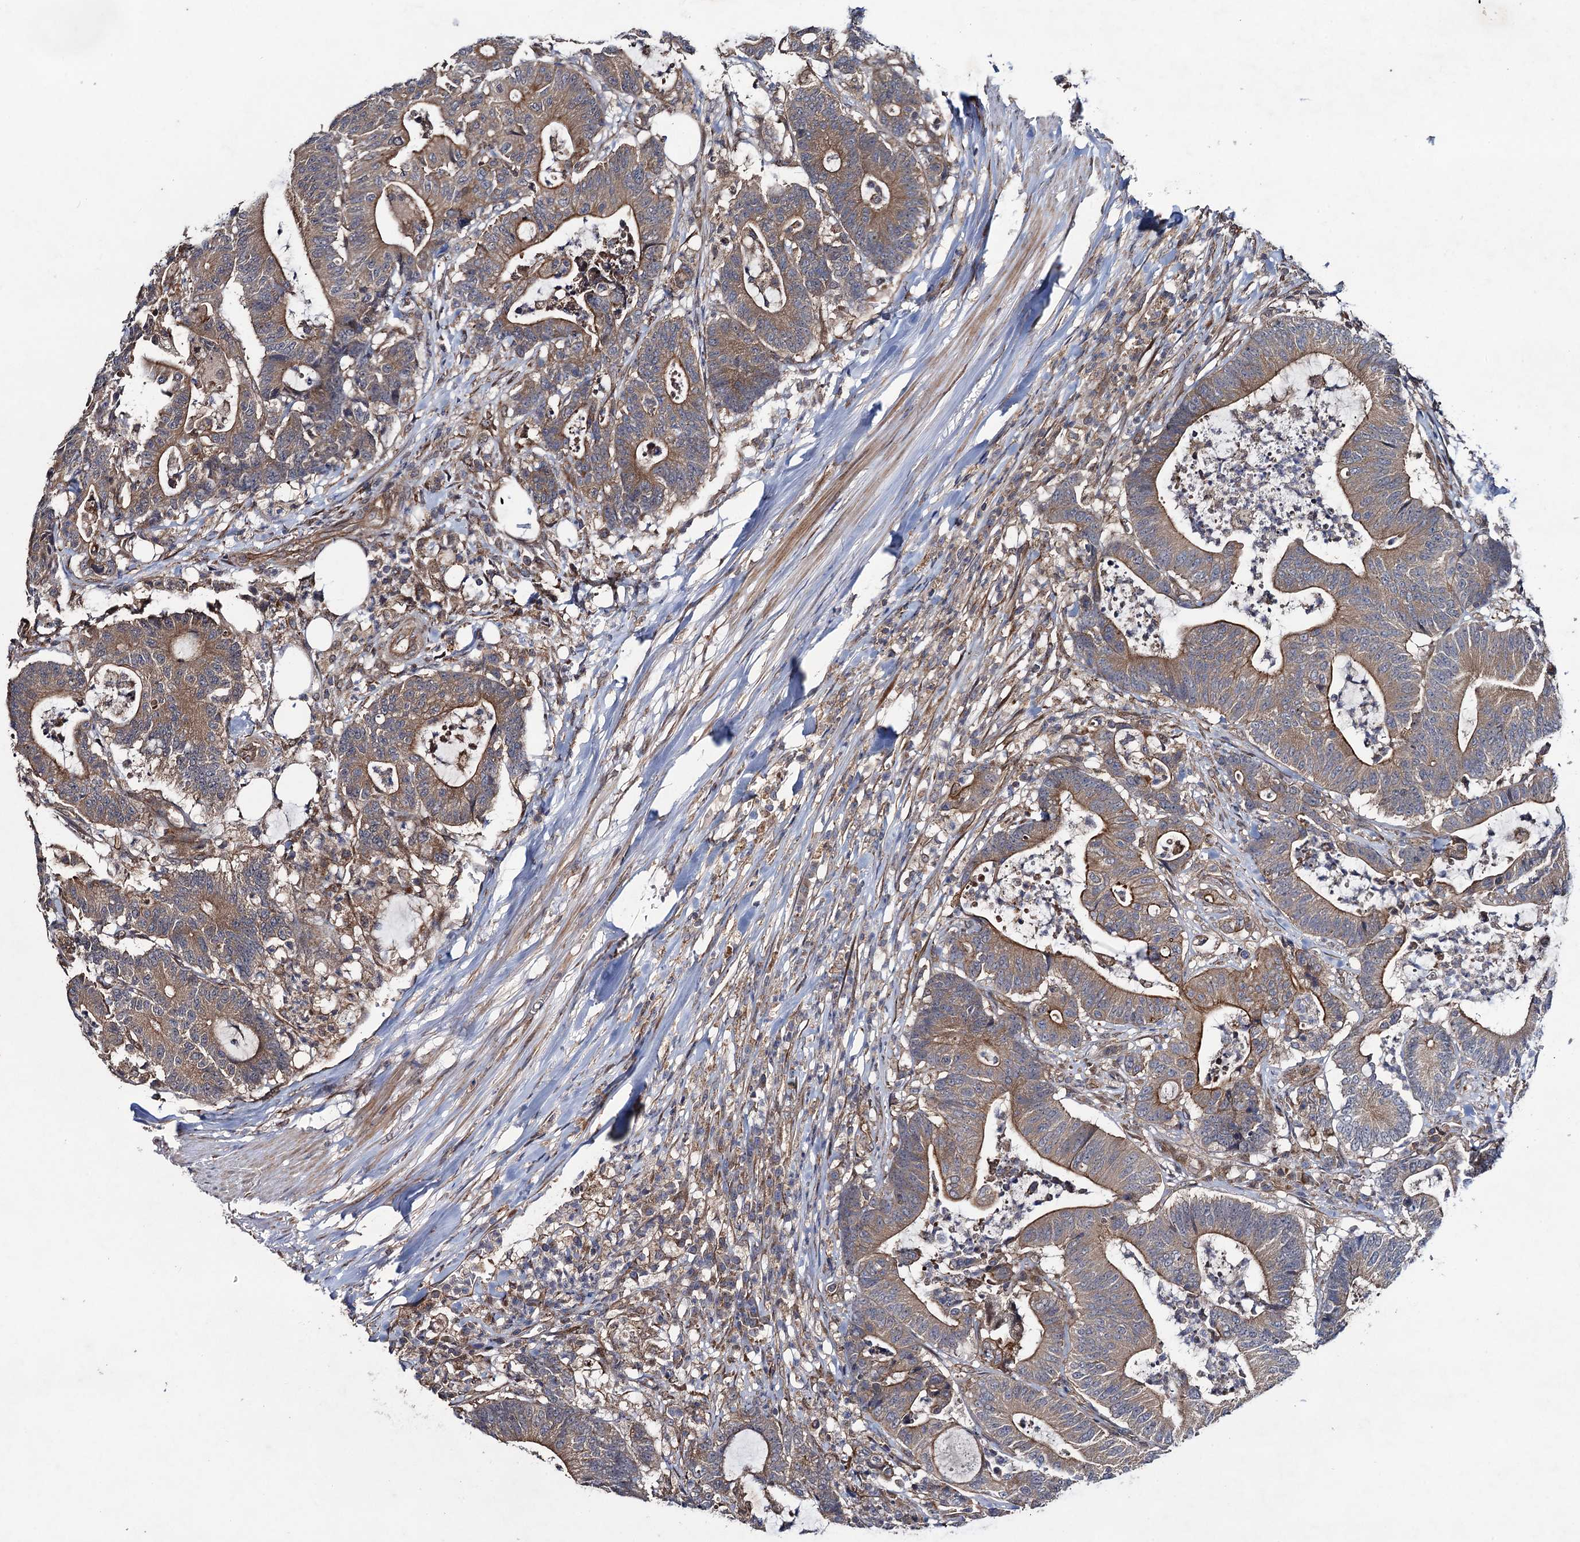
{"staining": {"intensity": "moderate", "quantity": ">75%", "location": "cytoplasmic/membranous"}, "tissue": "colorectal cancer", "cell_type": "Tumor cells", "image_type": "cancer", "snomed": [{"axis": "morphology", "description": "Adenocarcinoma, NOS"}, {"axis": "topography", "description": "Colon"}], "caption": "Colorectal adenocarcinoma stained for a protein shows moderate cytoplasmic/membranous positivity in tumor cells. The protein of interest is stained brown, and the nuclei are stained in blue (DAB (3,3'-diaminobenzidine) IHC with brightfield microscopy, high magnification).", "gene": "HAUS1", "patient": {"sex": "female", "age": 84}}